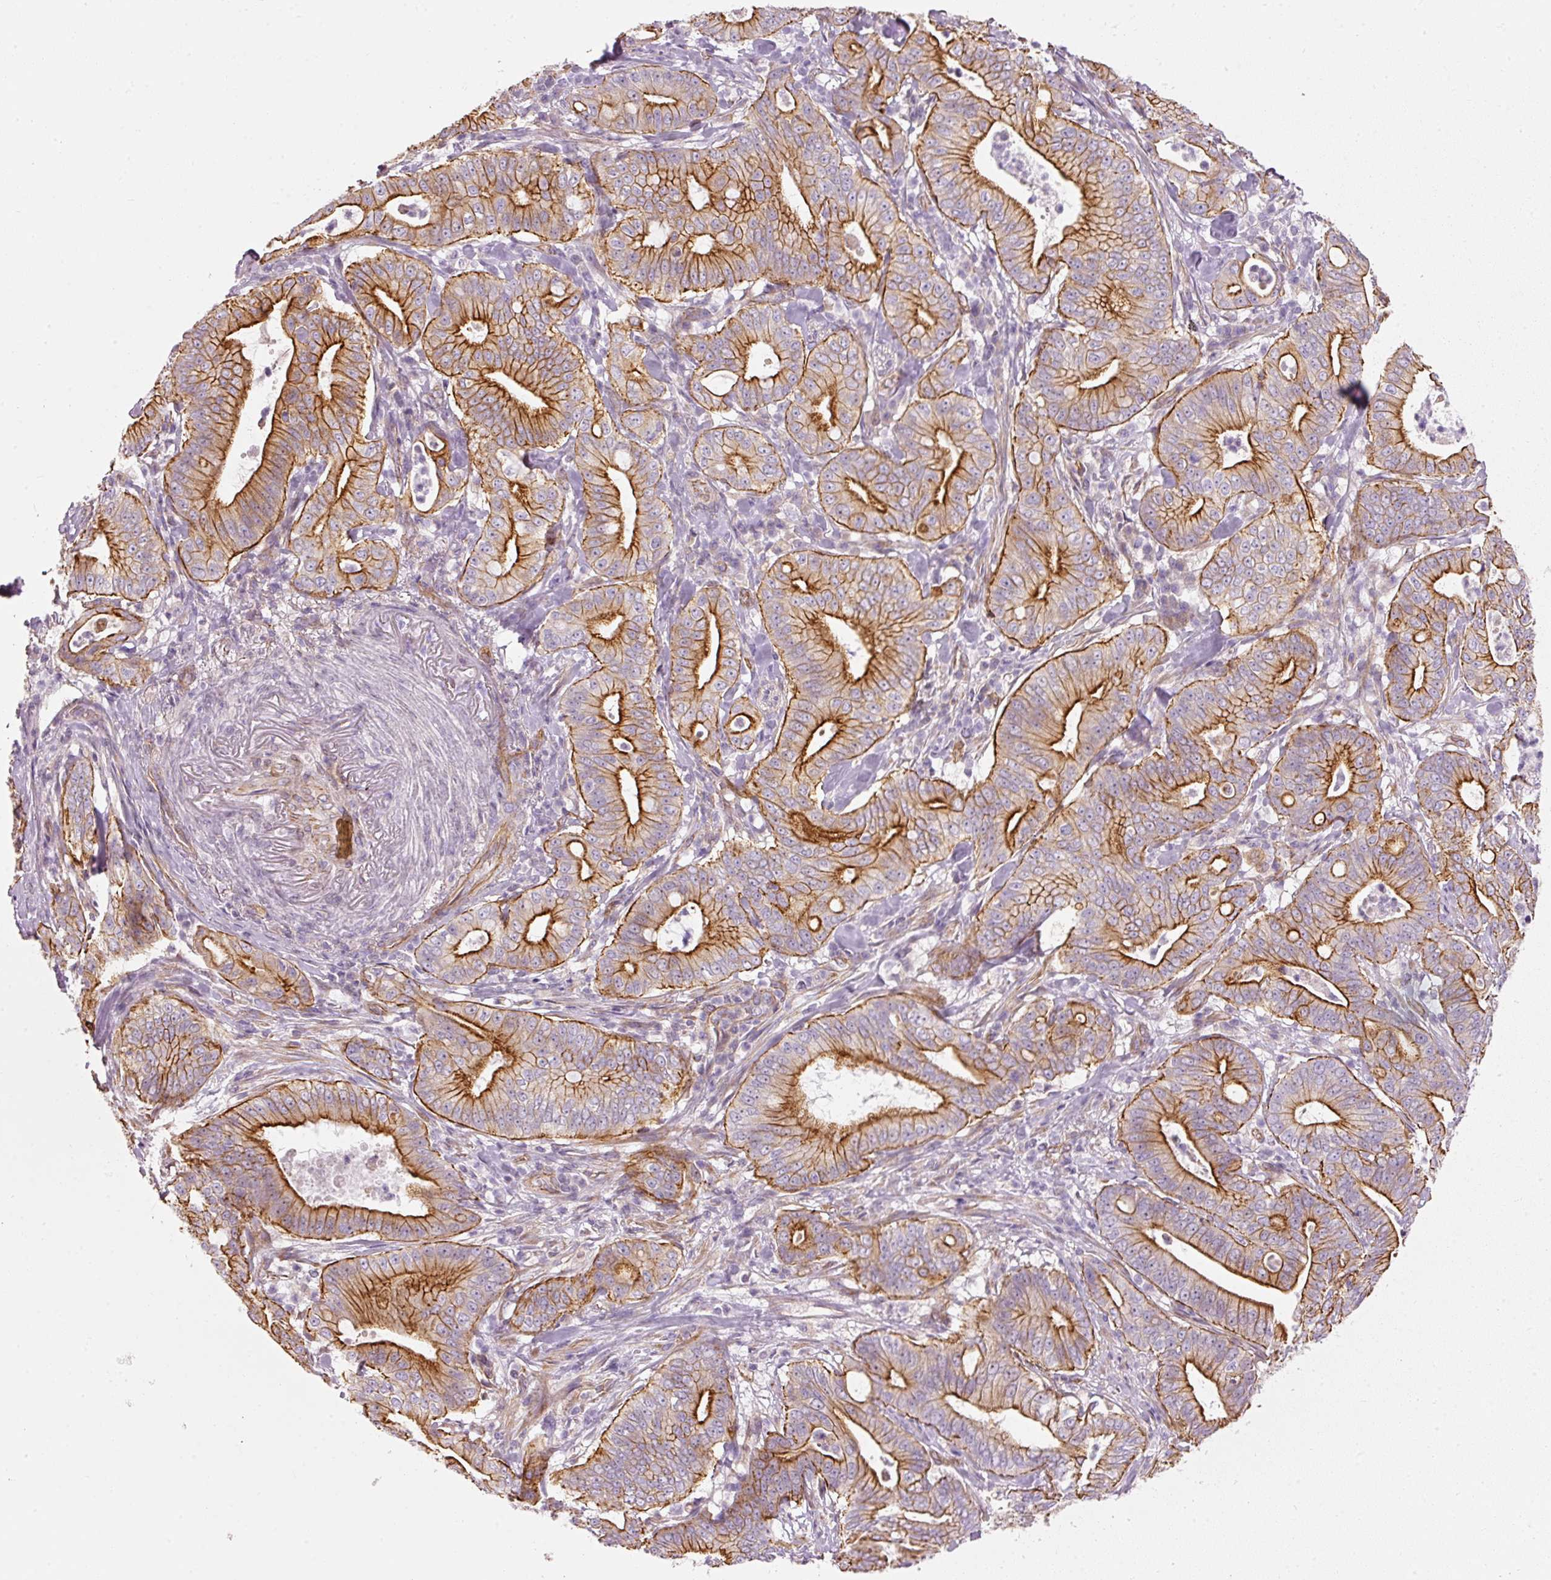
{"staining": {"intensity": "strong", "quantity": ">75%", "location": "cytoplasmic/membranous"}, "tissue": "pancreatic cancer", "cell_type": "Tumor cells", "image_type": "cancer", "snomed": [{"axis": "morphology", "description": "Adenocarcinoma, NOS"}, {"axis": "topography", "description": "Pancreas"}], "caption": "Adenocarcinoma (pancreatic) tissue demonstrates strong cytoplasmic/membranous staining in about >75% of tumor cells", "gene": "OSR2", "patient": {"sex": "male", "age": 71}}